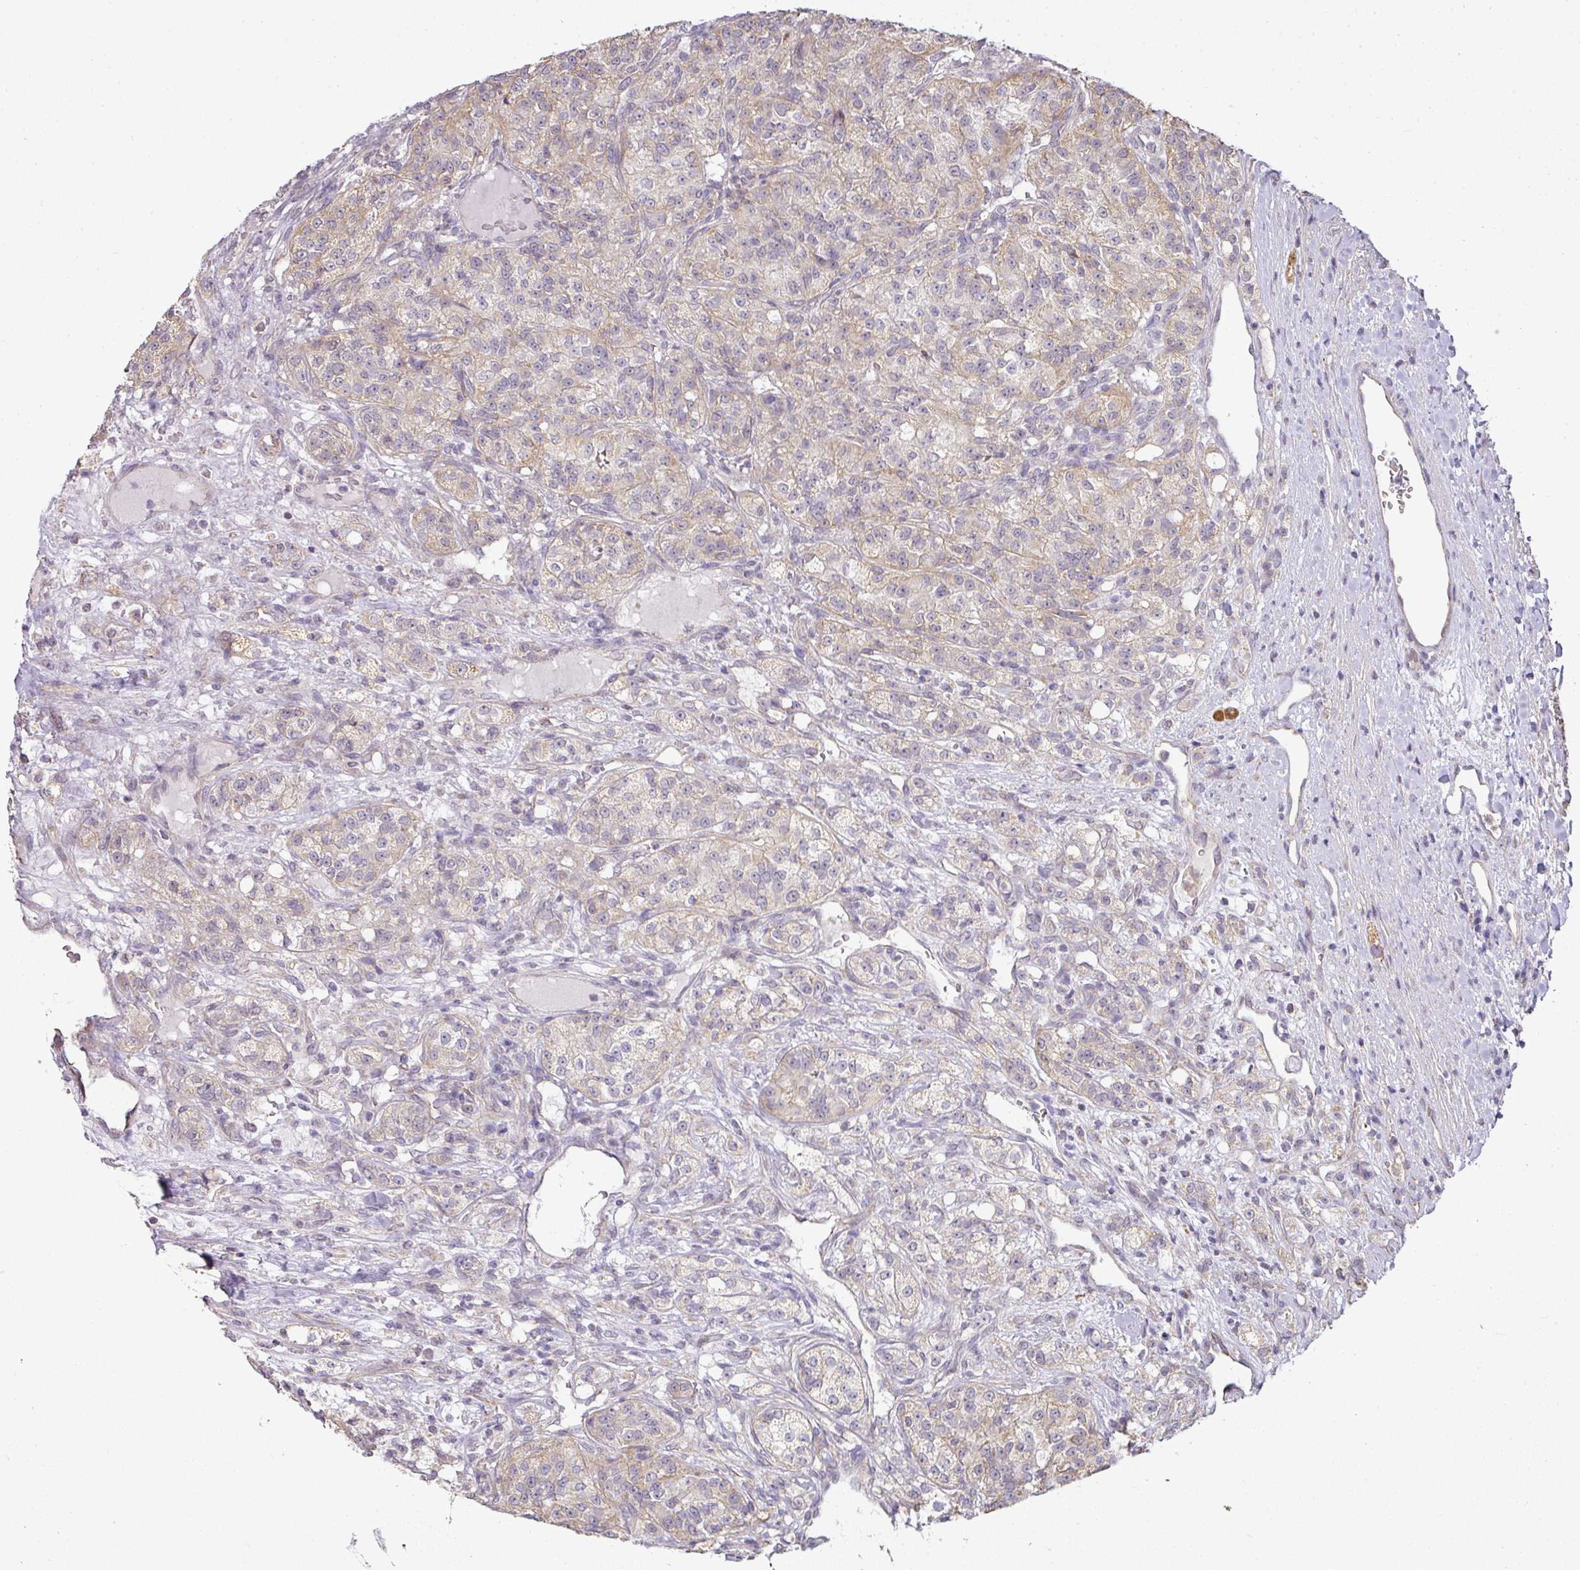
{"staining": {"intensity": "moderate", "quantity": "<25%", "location": "cytoplasmic/membranous"}, "tissue": "renal cancer", "cell_type": "Tumor cells", "image_type": "cancer", "snomed": [{"axis": "morphology", "description": "Adenocarcinoma, NOS"}, {"axis": "topography", "description": "Kidney"}], "caption": "Protein staining of renal cancer (adenocarcinoma) tissue reveals moderate cytoplasmic/membranous staining in approximately <25% of tumor cells. (DAB = brown stain, brightfield microscopy at high magnification).", "gene": "MYOM2", "patient": {"sex": "female", "age": 63}}